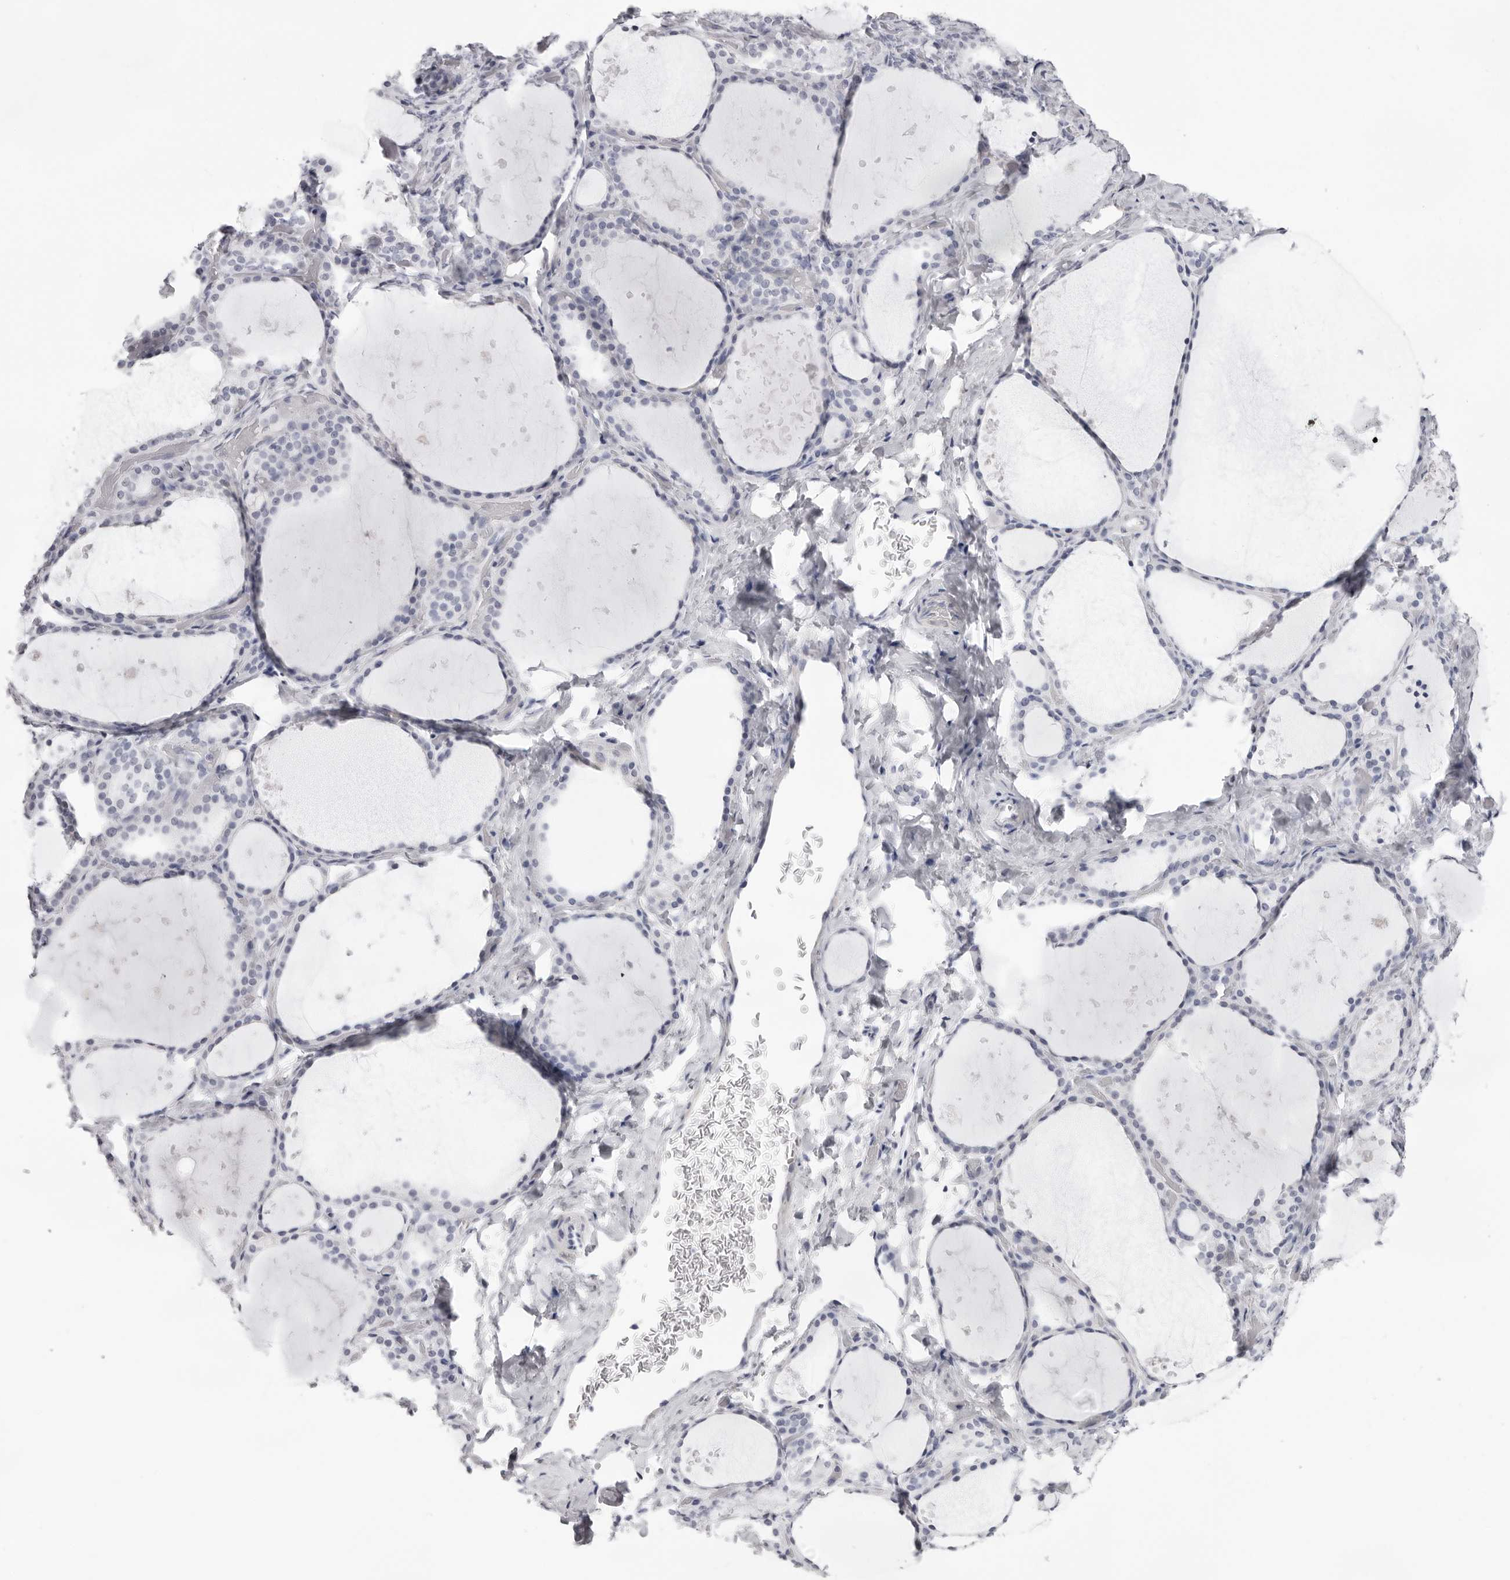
{"staining": {"intensity": "negative", "quantity": "none", "location": "none"}, "tissue": "thyroid gland", "cell_type": "Glandular cells", "image_type": "normal", "snomed": [{"axis": "morphology", "description": "Normal tissue, NOS"}, {"axis": "topography", "description": "Thyroid gland"}], "caption": "Protein analysis of benign thyroid gland demonstrates no significant expression in glandular cells. Nuclei are stained in blue.", "gene": "INSL3", "patient": {"sex": "female", "age": 44}}